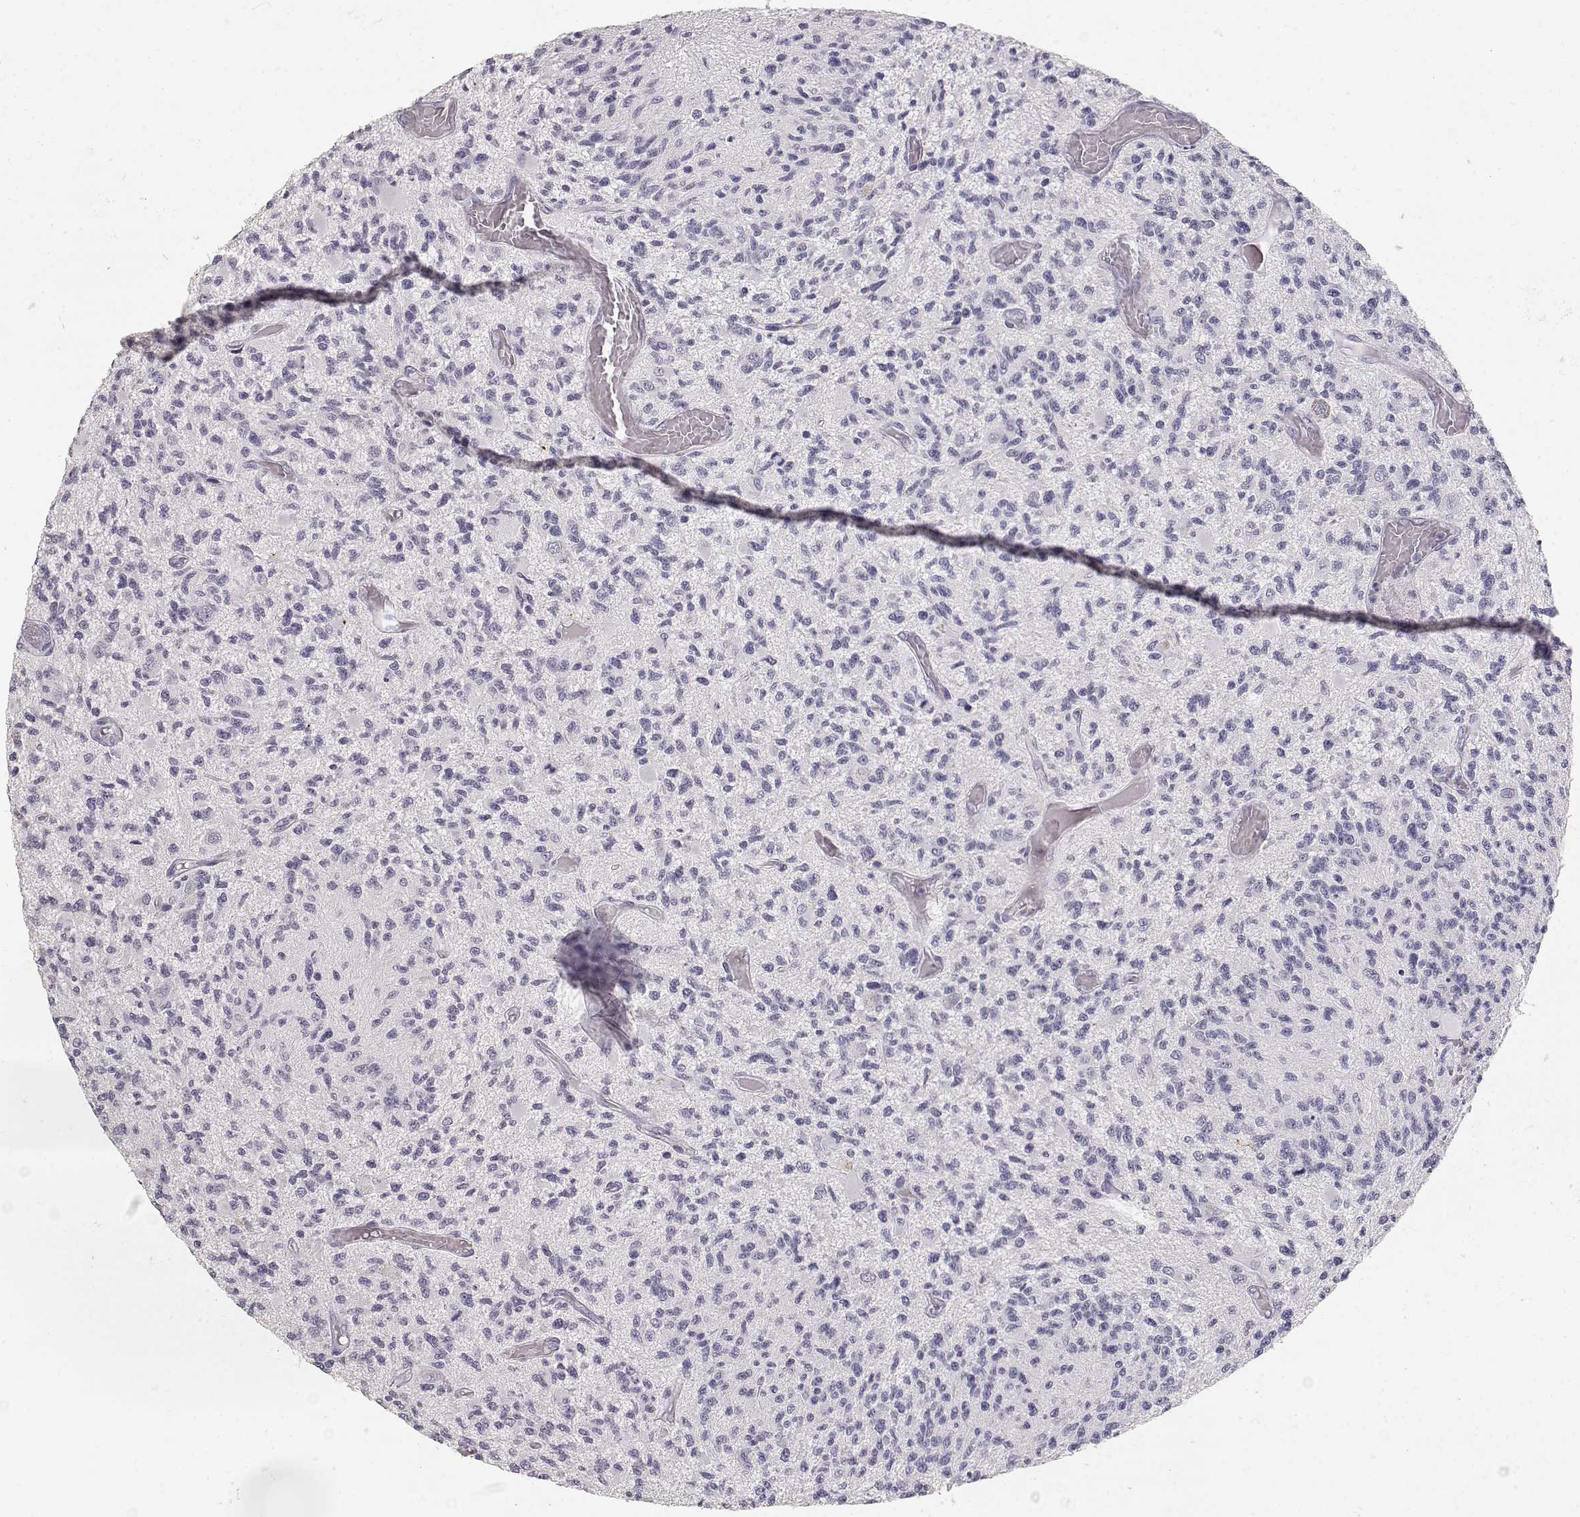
{"staining": {"intensity": "negative", "quantity": "none", "location": "none"}, "tissue": "glioma", "cell_type": "Tumor cells", "image_type": "cancer", "snomed": [{"axis": "morphology", "description": "Glioma, malignant, High grade"}, {"axis": "topography", "description": "Brain"}], "caption": "High magnification brightfield microscopy of high-grade glioma (malignant) stained with DAB (brown) and counterstained with hematoxylin (blue): tumor cells show no significant staining.", "gene": "TPH2", "patient": {"sex": "female", "age": 63}}